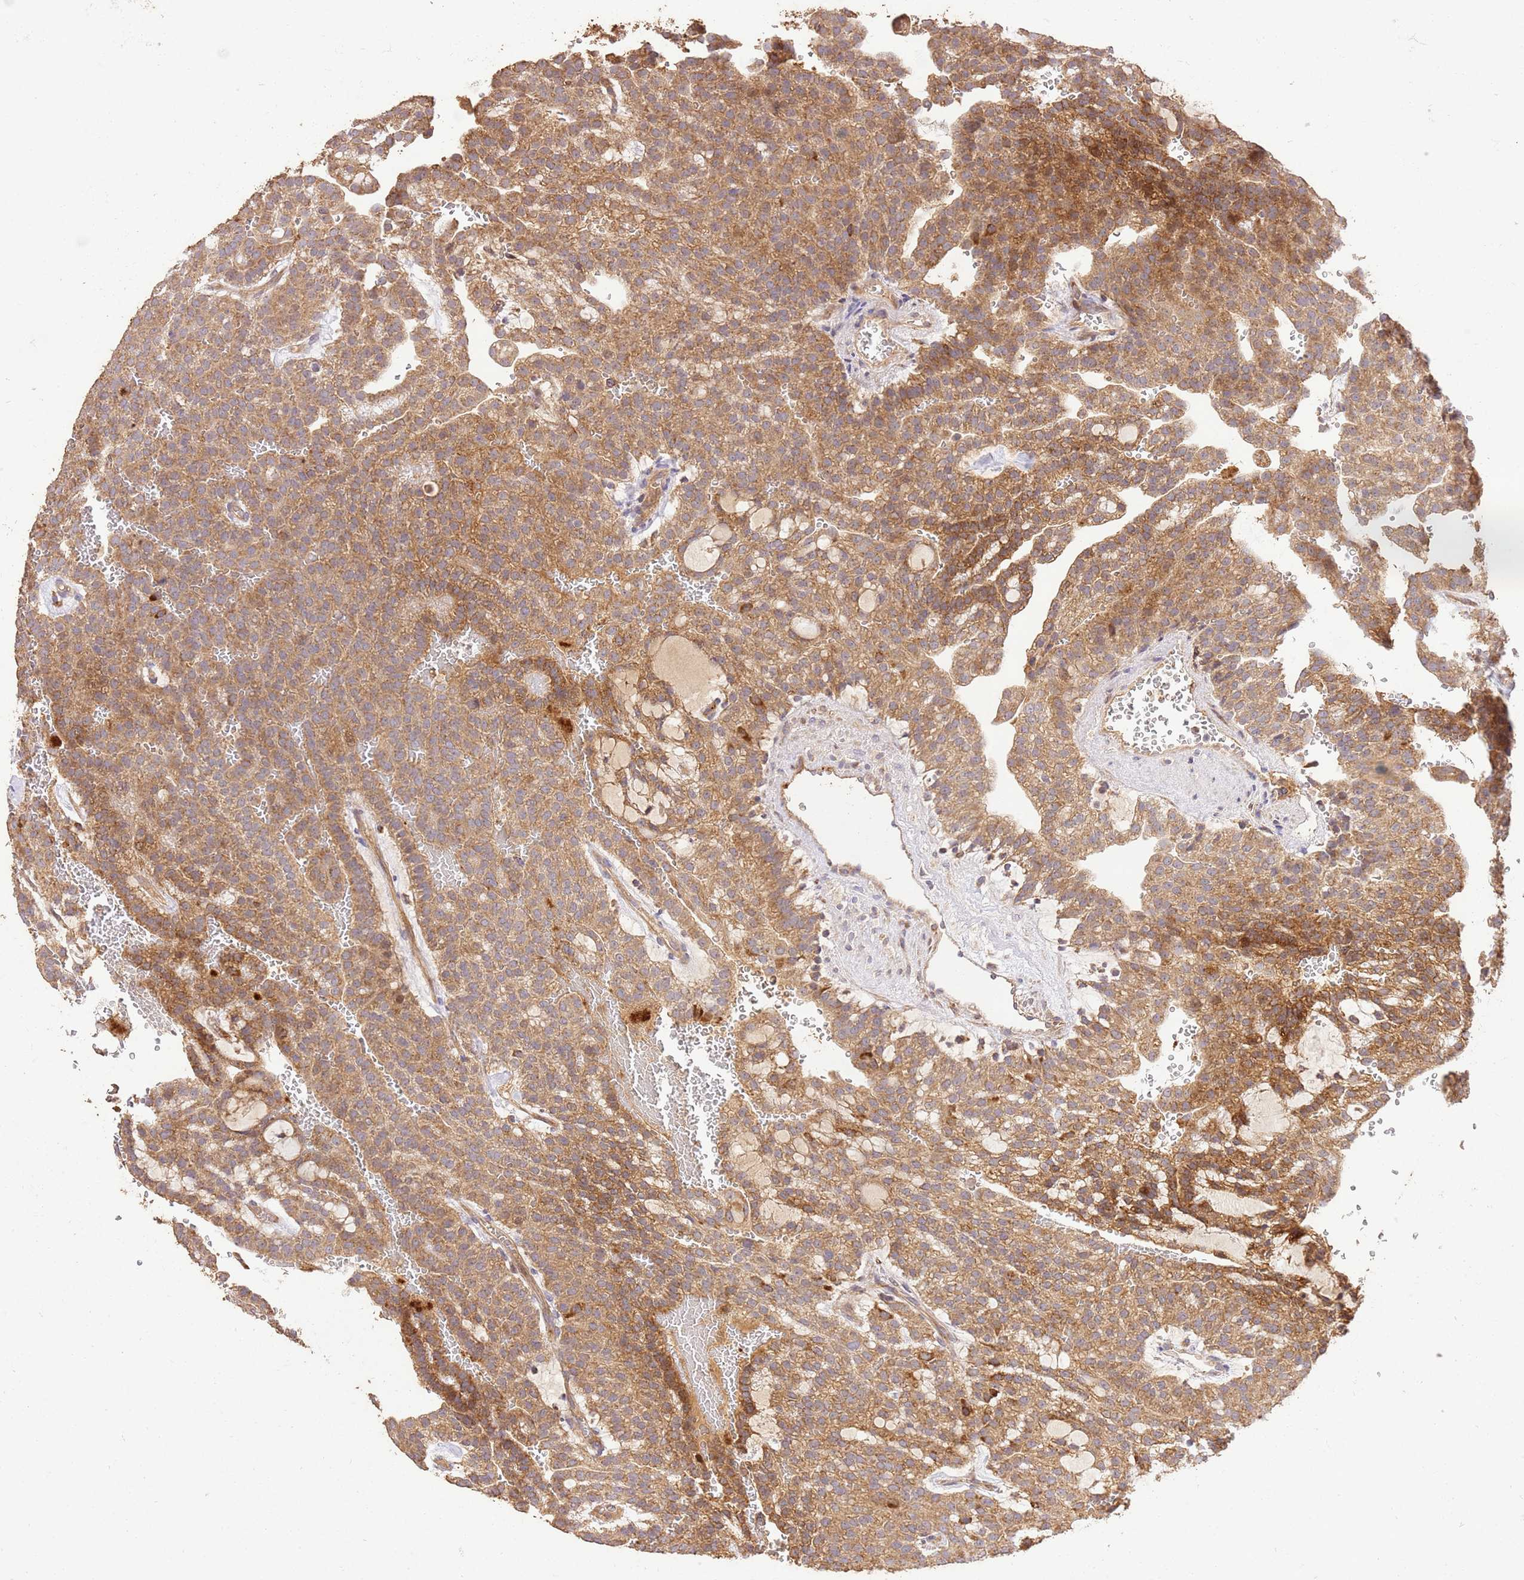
{"staining": {"intensity": "moderate", "quantity": ">75%", "location": "cytoplasmic/membranous"}, "tissue": "renal cancer", "cell_type": "Tumor cells", "image_type": "cancer", "snomed": [{"axis": "morphology", "description": "Adenocarcinoma, NOS"}, {"axis": "topography", "description": "Kidney"}], "caption": "Protein staining of renal adenocarcinoma tissue exhibits moderate cytoplasmic/membranous staining in approximately >75% of tumor cells.", "gene": "LRRC28", "patient": {"sex": "male", "age": 63}}